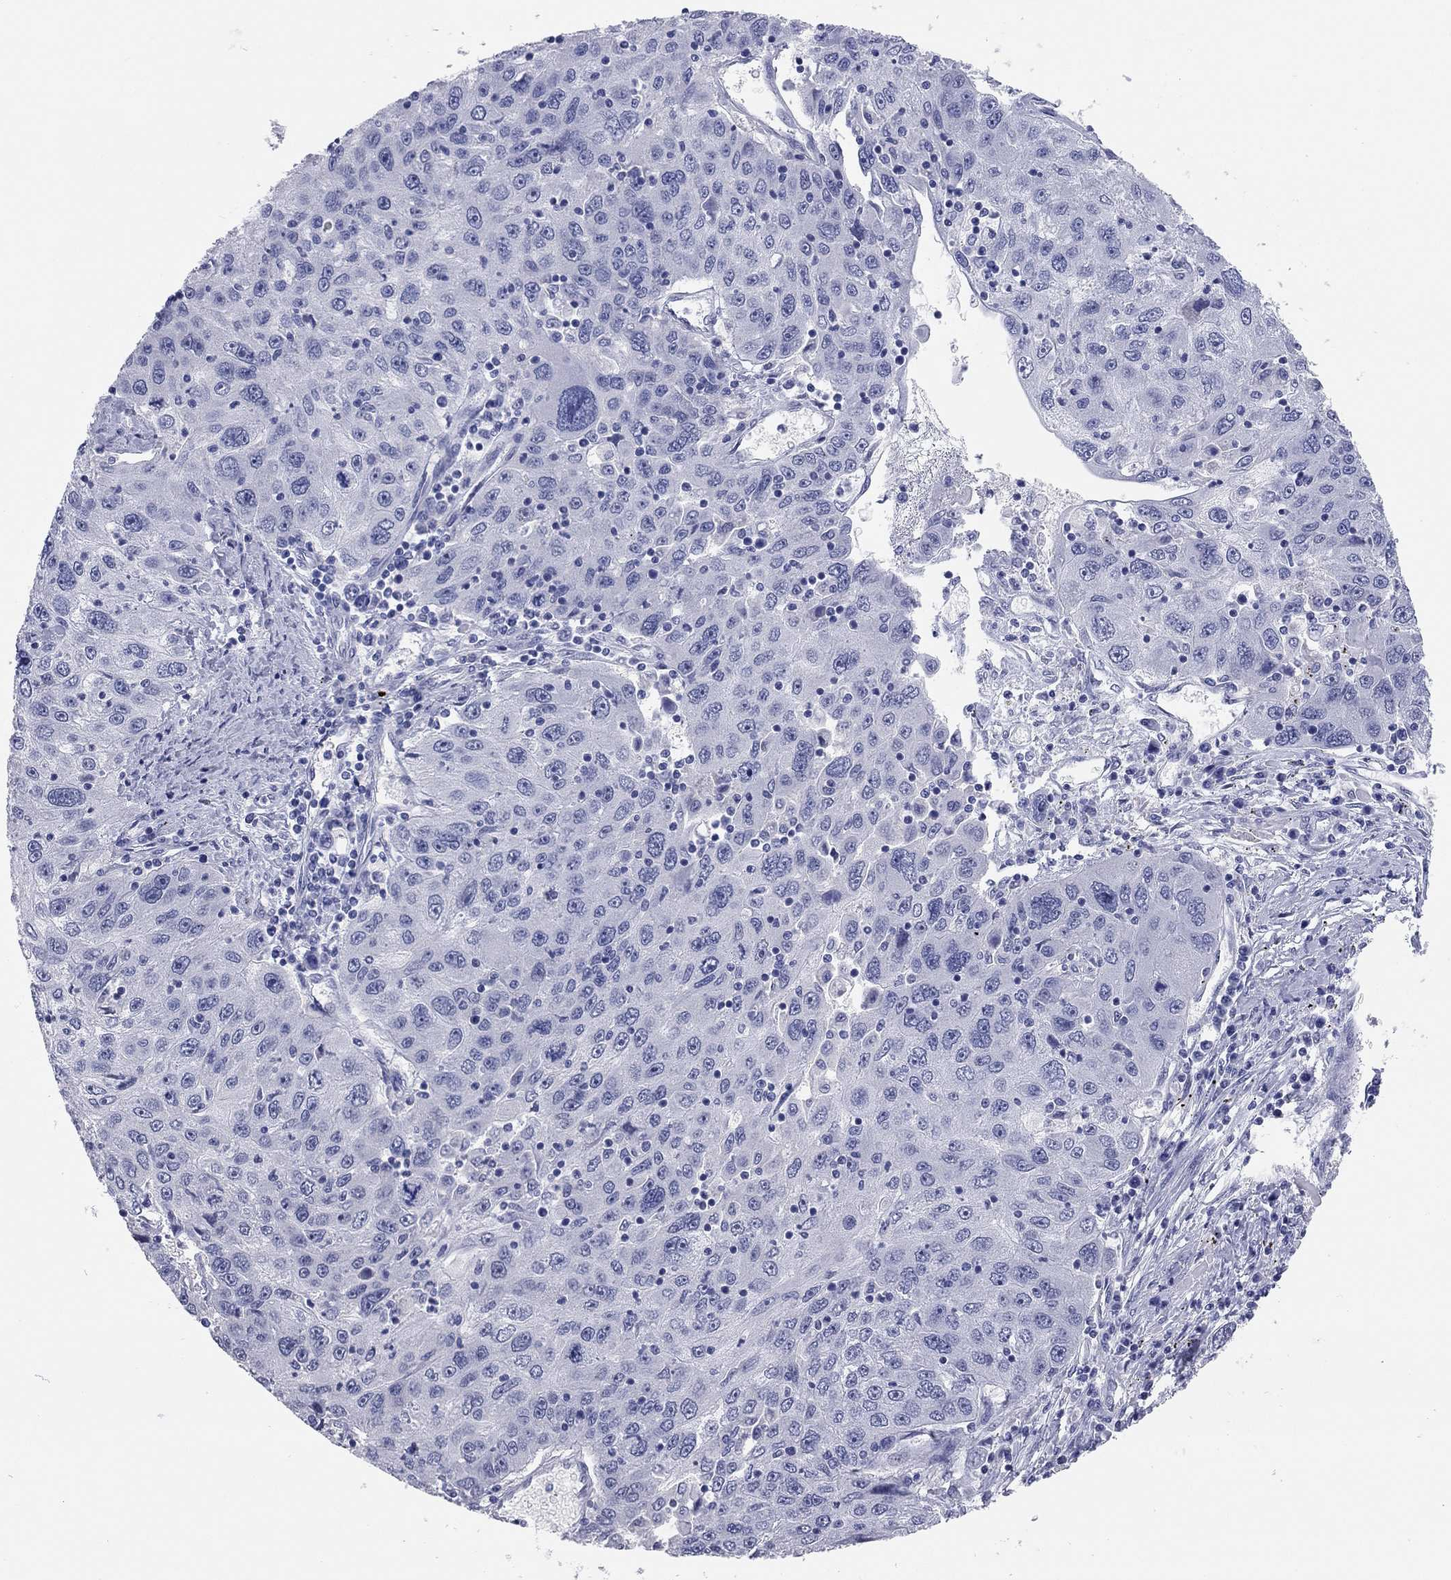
{"staining": {"intensity": "negative", "quantity": "none", "location": "none"}, "tissue": "stomach cancer", "cell_type": "Tumor cells", "image_type": "cancer", "snomed": [{"axis": "morphology", "description": "Adenocarcinoma, NOS"}, {"axis": "topography", "description": "Stomach"}], "caption": "The IHC micrograph has no significant staining in tumor cells of adenocarcinoma (stomach) tissue.", "gene": "TMEM221", "patient": {"sex": "male", "age": 56}}